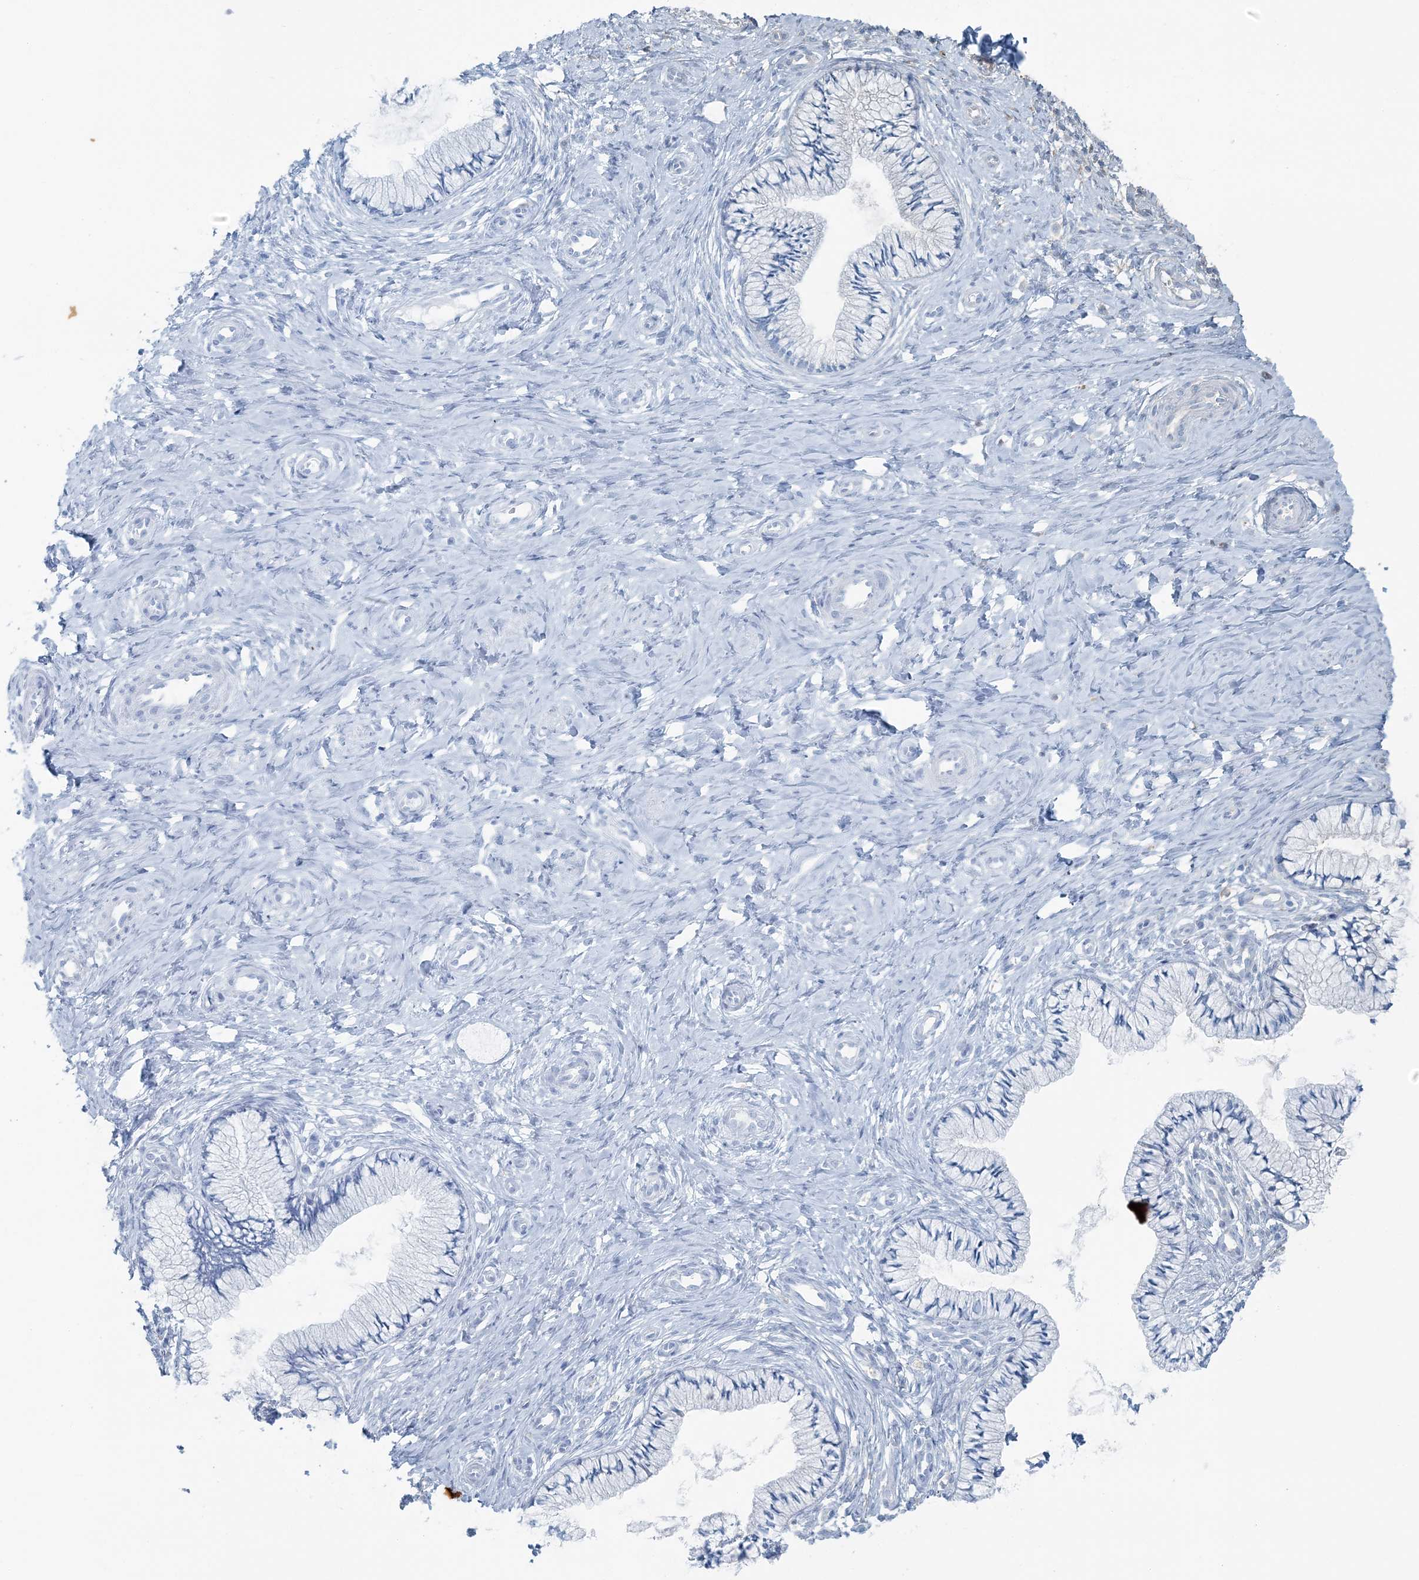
{"staining": {"intensity": "negative", "quantity": "none", "location": "none"}, "tissue": "cervix", "cell_type": "Glandular cells", "image_type": "normal", "snomed": [{"axis": "morphology", "description": "Normal tissue, NOS"}, {"axis": "topography", "description": "Cervix"}], "caption": "Glandular cells are negative for brown protein staining in benign cervix. The staining is performed using DAB (3,3'-diaminobenzidine) brown chromogen with nuclei counter-stained in using hematoxylin.", "gene": "SNX2", "patient": {"sex": "female", "age": 36}}